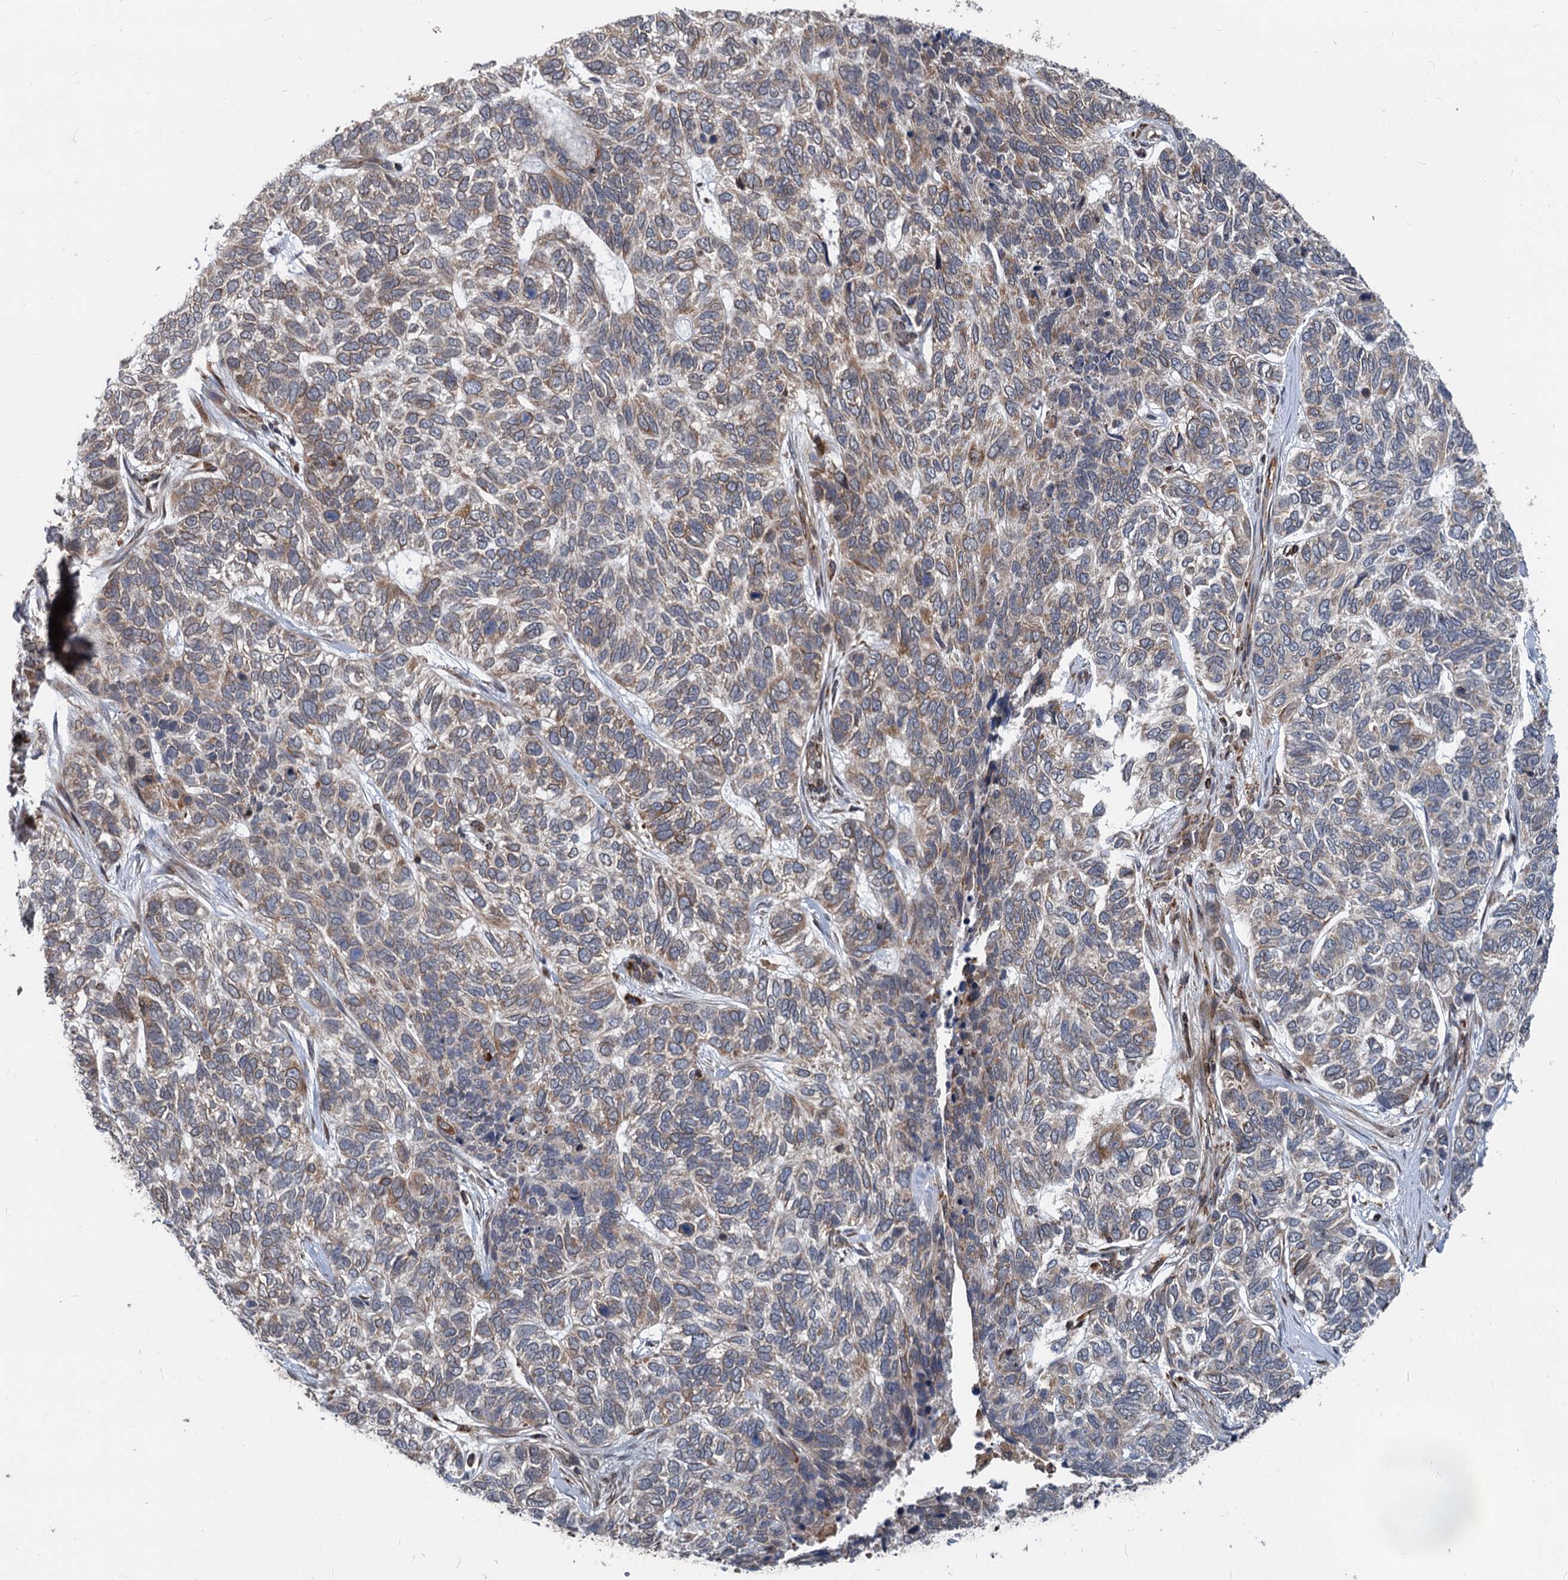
{"staining": {"intensity": "moderate", "quantity": "<25%", "location": "cytoplasmic/membranous"}, "tissue": "skin cancer", "cell_type": "Tumor cells", "image_type": "cancer", "snomed": [{"axis": "morphology", "description": "Basal cell carcinoma"}, {"axis": "topography", "description": "Skin"}], "caption": "Brown immunohistochemical staining in skin cancer reveals moderate cytoplasmic/membranous staining in about <25% of tumor cells.", "gene": "STIM1", "patient": {"sex": "female", "age": 65}}